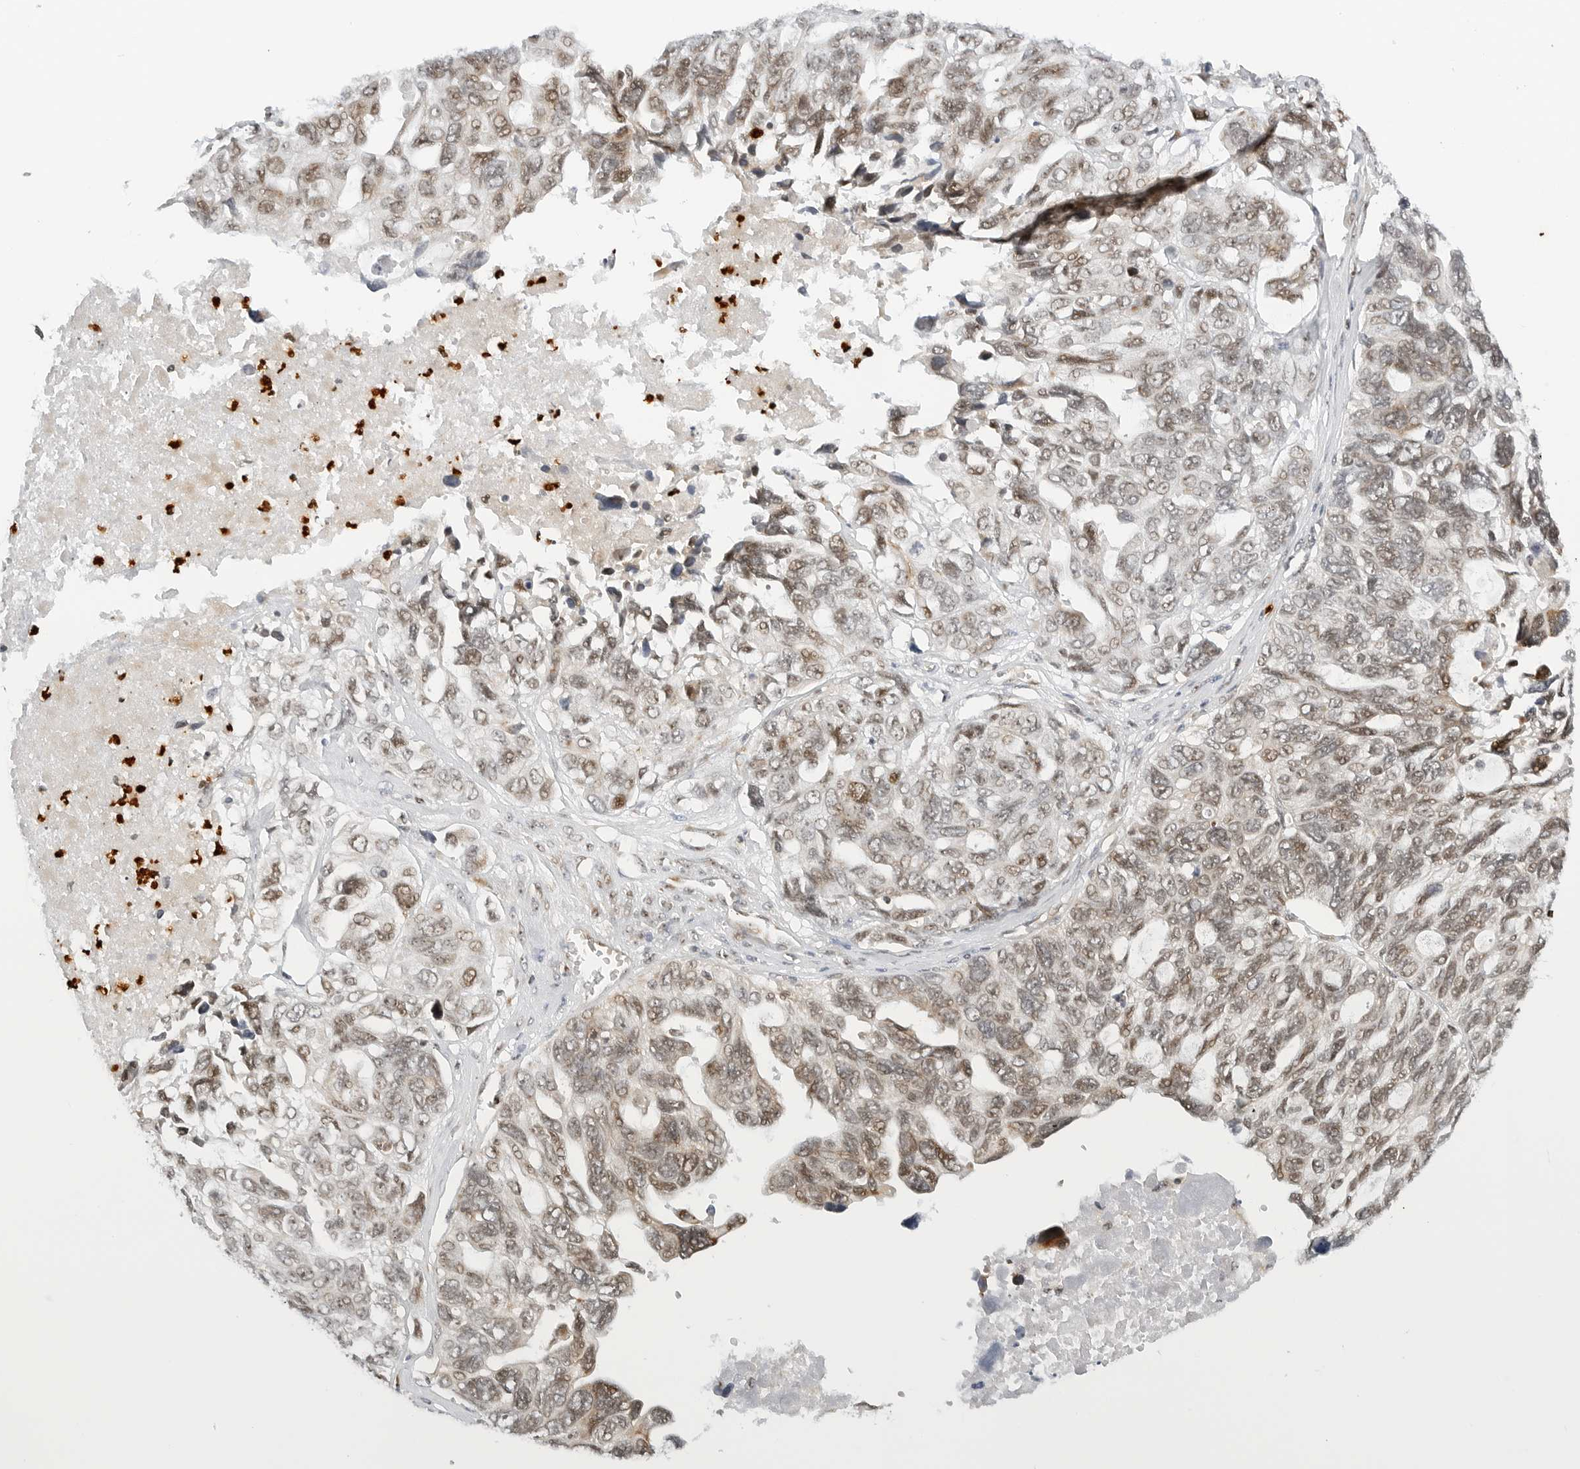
{"staining": {"intensity": "moderate", "quantity": "25%-75%", "location": "nuclear"}, "tissue": "ovarian cancer", "cell_type": "Tumor cells", "image_type": "cancer", "snomed": [{"axis": "morphology", "description": "Cystadenocarcinoma, serous, NOS"}, {"axis": "topography", "description": "Ovary"}], "caption": "Ovarian cancer tissue exhibits moderate nuclear staining in approximately 25%-75% of tumor cells", "gene": "RIMKLA", "patient": {"sex": "female", "age": 79}}